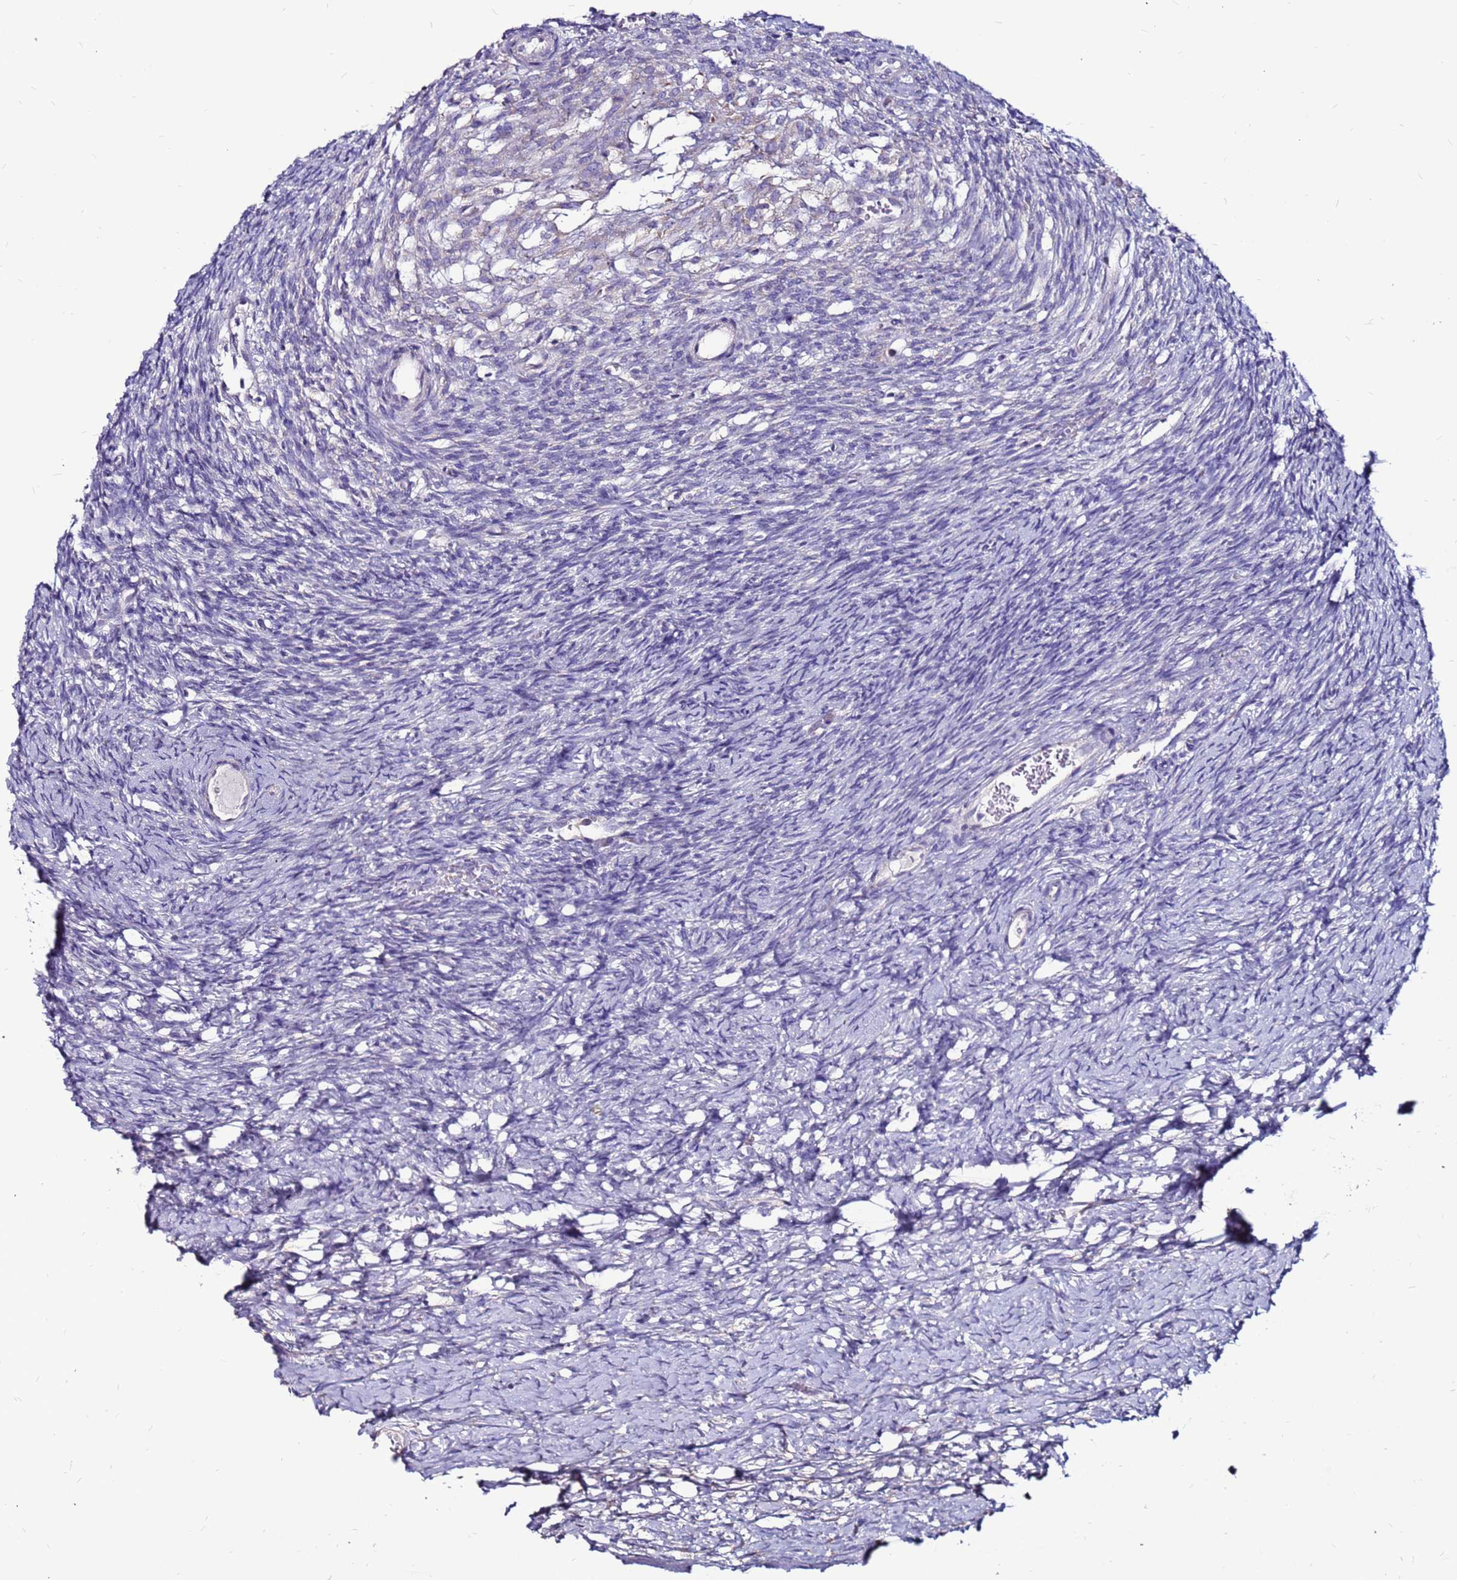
{"staining": {"intensity": "weak", "quantity": ">75%", "location": "cytoplasmic/membranous"}, "tissue": "ovary", "cell_type": "Follicle cells", "image_type": "normal", "snomed": [{"axis": "morphology", "description": "Normal tissue, NOS"}, {"axis": "topography", "description": "Ovary"}], "caption": "The micrograph exhibits immunohistochemical staining of unremarkable ovary. There is weak cytoplasmic/membranous staining is seen in about >75% of follicle cells. (IHC, brightfield microscopy, high magnification).", "gene": "SLC44A3", "patient": {"sex": "female", "age": 39}}